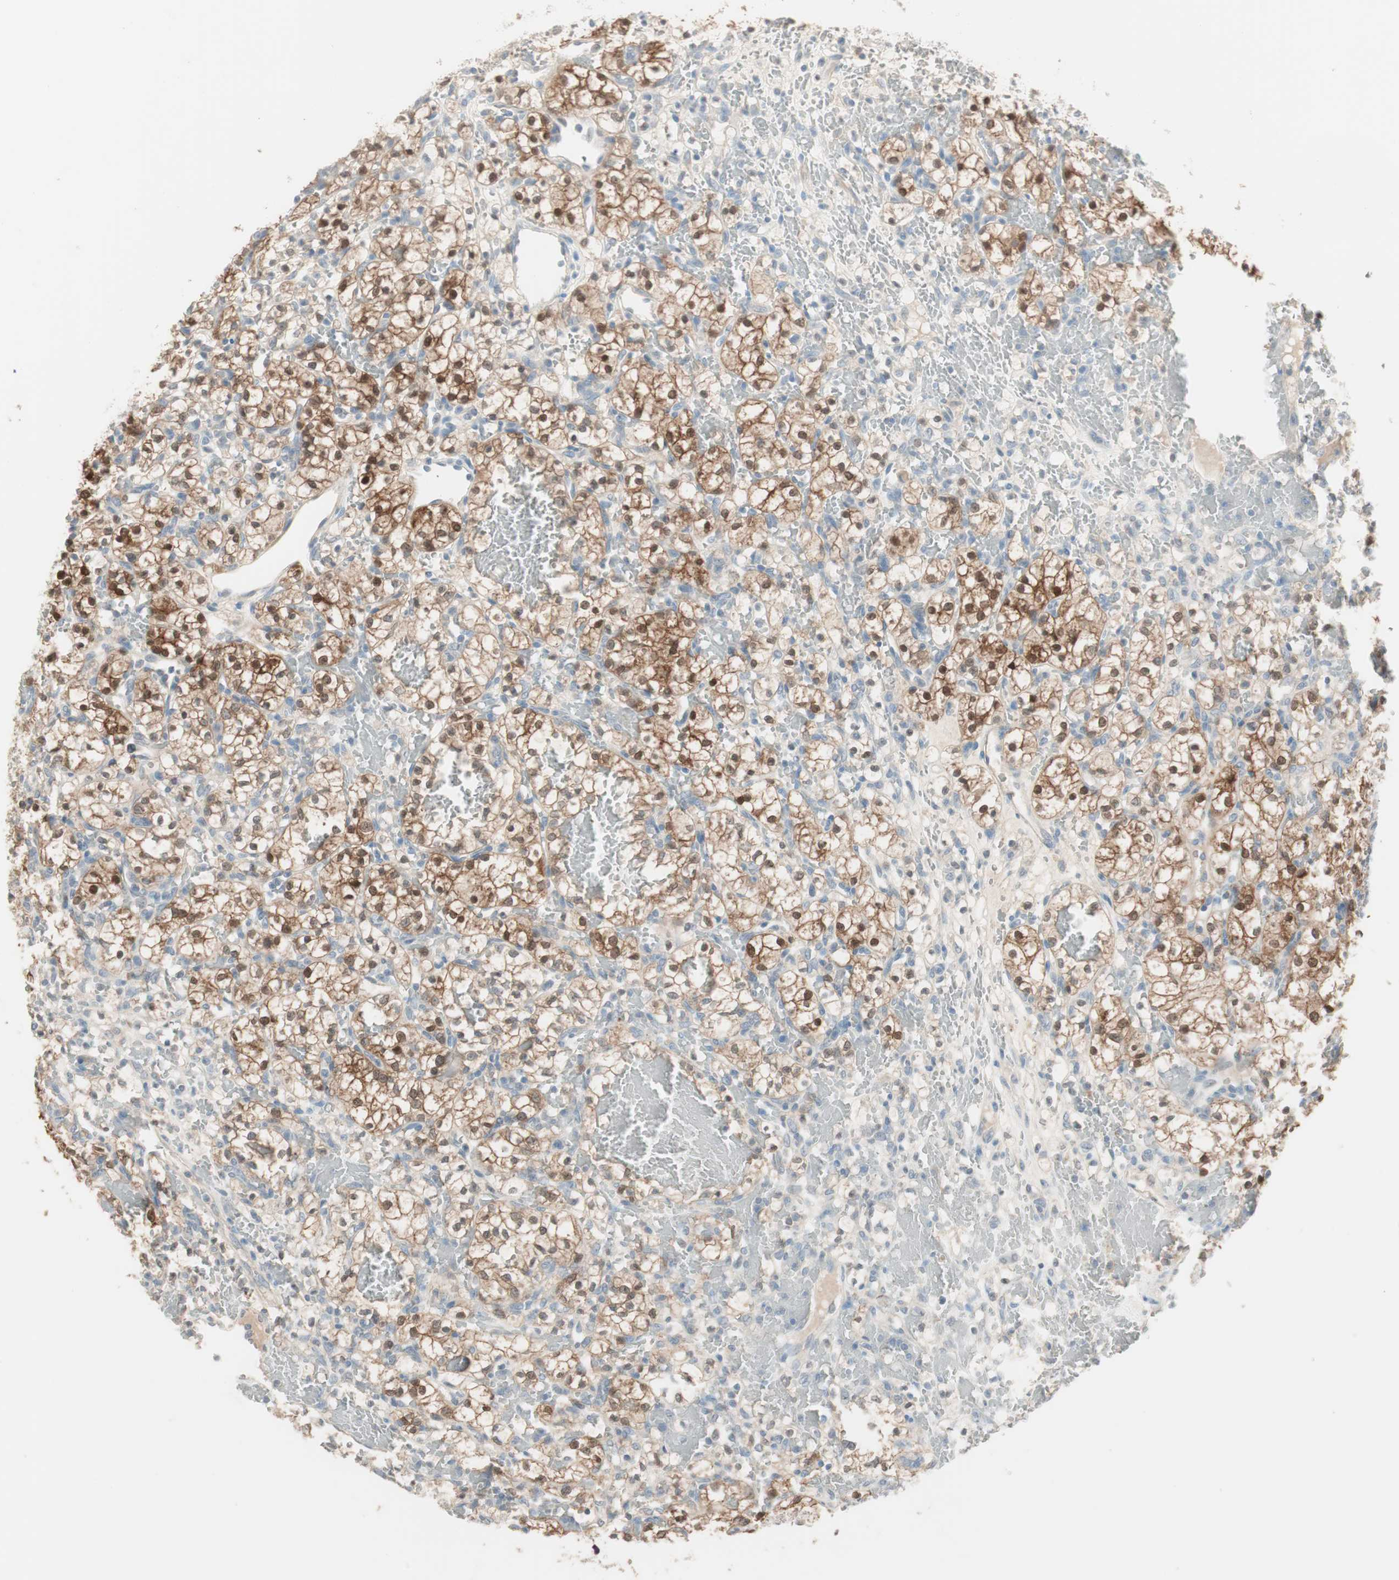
{"staining": {"intensity": "moderate", "quantity": ">75%", "location": "cytoplasmic/membranous,nuclear"}, "tissue": "renal cancer", "cell_type": "Tumor cells", "image_type": "cancer", "snomed": [{"axis": "morphology", "description": "Adenocarcinoma, NOS"}, {"axis": "topography", "description": "Kidney"}], "caption": "This is a photomicrograph of immunohistochemistry staining of renal cancer, which shows moderate positivity in the cytoplasmic/membranous and nuclear of tumor cells.", "gene": "KHK", "patient": {"sex": "female", "age": 60}}